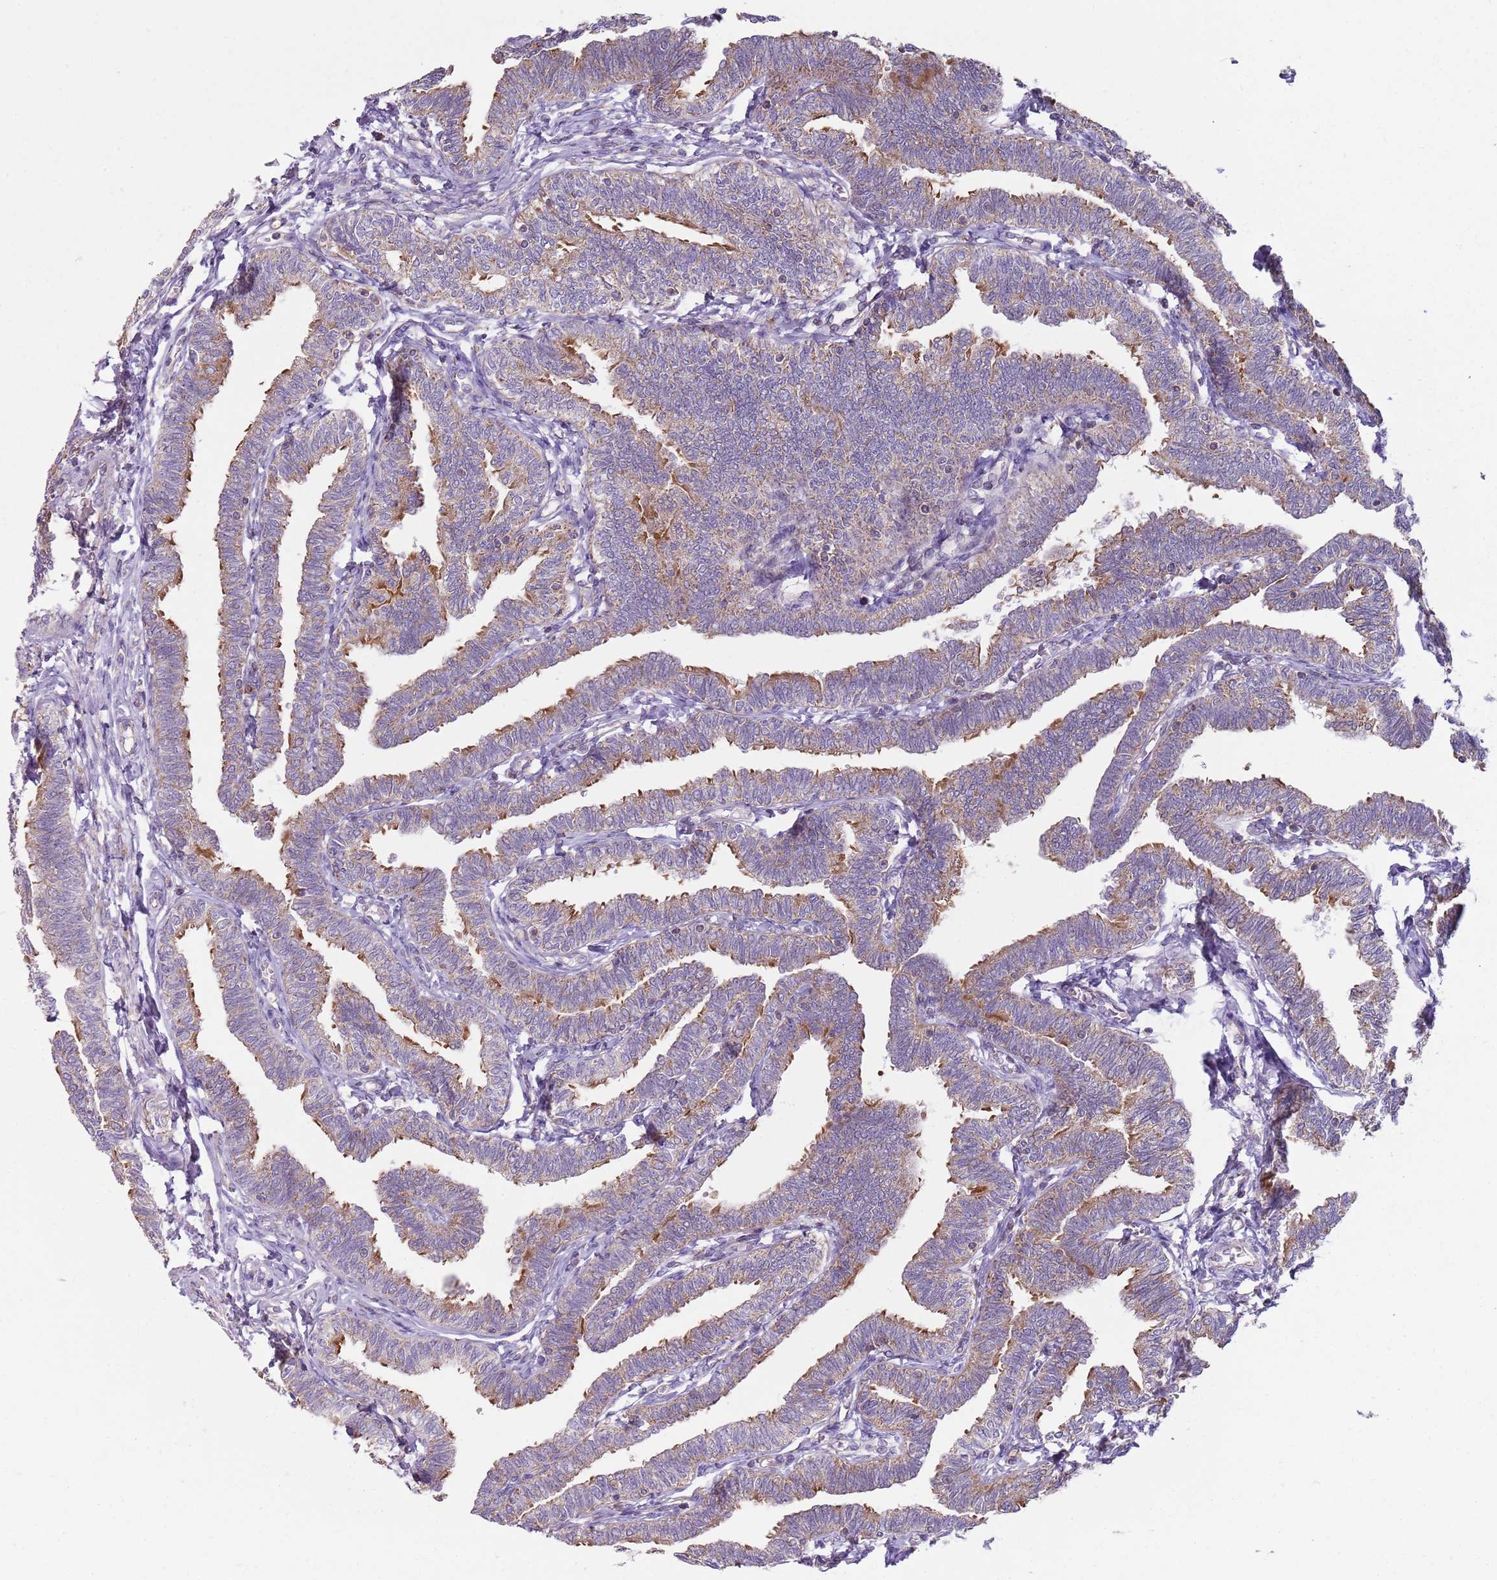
{"staining": {"intensity": "moderate", "quantity": "<25%", "location": "cytoplasmic/membranous"}, "tissue": "fallopian tube", "cell_type": "Glandular cells", "image_type": "normal", "snomed": [{"axis": "morphology", "description": "Normal tissue, NOS"}, {"axis": "topography", "description": "Fallopian tube"}, {"axis": "topography", "description": "Ovary"}], "caption": "This micrograph reveals immunohistochemistry (IHC) staining of normal fallopian tube, with low moderate cytoplasmic/membranous positivity in about <25% of glandular cells.", "gene": "GAS8", "patient": {"sex": "female", "age": 23}}